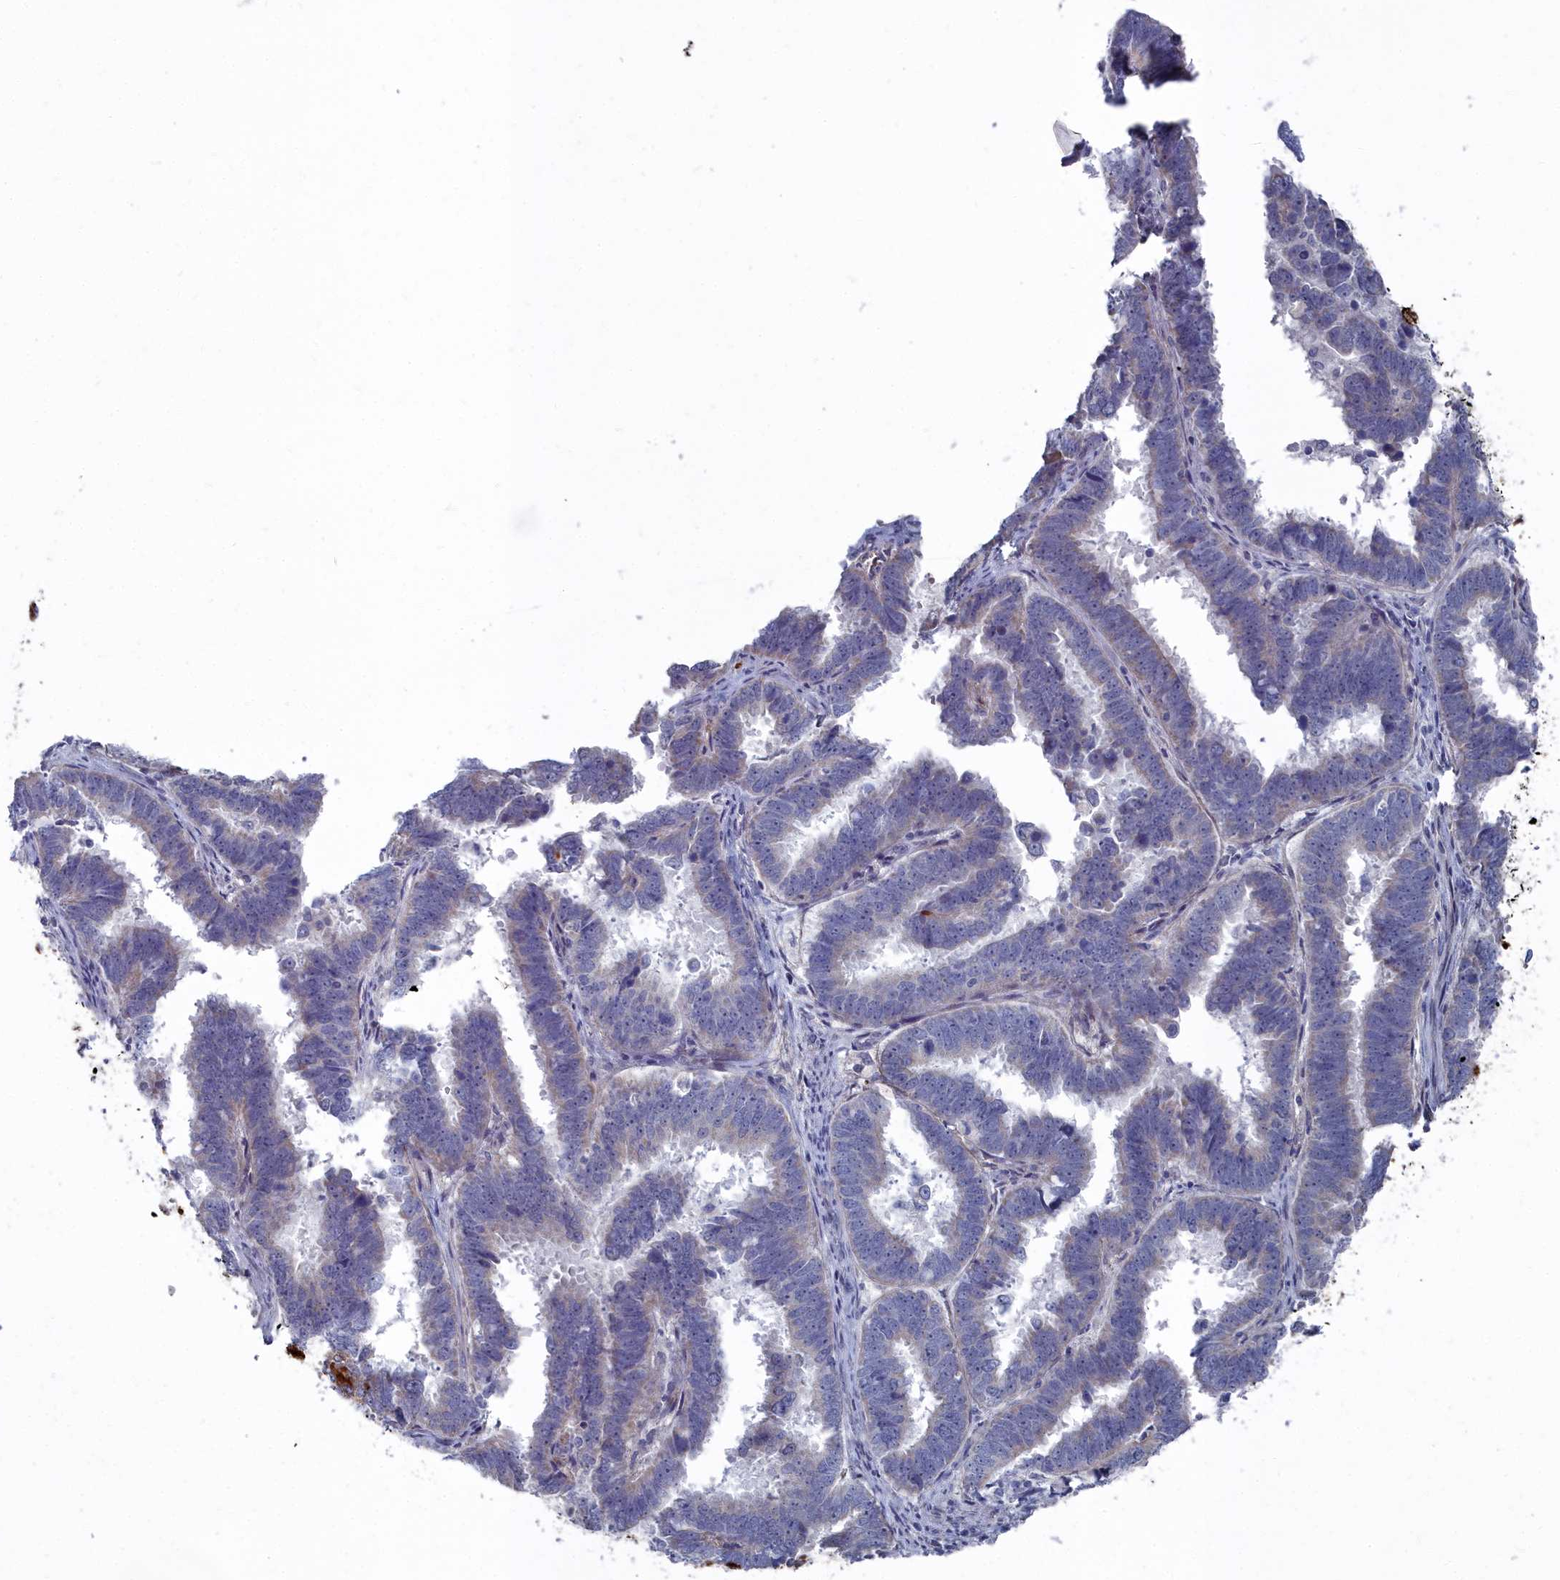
{"staining": {"intensity": "weak", "quantity": "<25%", "location": "cytoplasmic/membranous"}, "tissue": "endometrial cancer", "cell_type": "Tumor cells", "image_type": "cancer", "snomed": [{"axis": "morphology", "description": "Adenocarcinoma, NOS"}, {"axis": "topography", "description": "Endometrium"}], "caption": "Immunohistochemistry of human endometrial cancer (adenocarcinoma) displays no positivity in tumor cells. The staining is performed using DAB brown chromogen with nuclei counter-stained in using hematoxylin.", "gene": "SHISAL2A", "patient": {"sex": "female", "age": 75}}